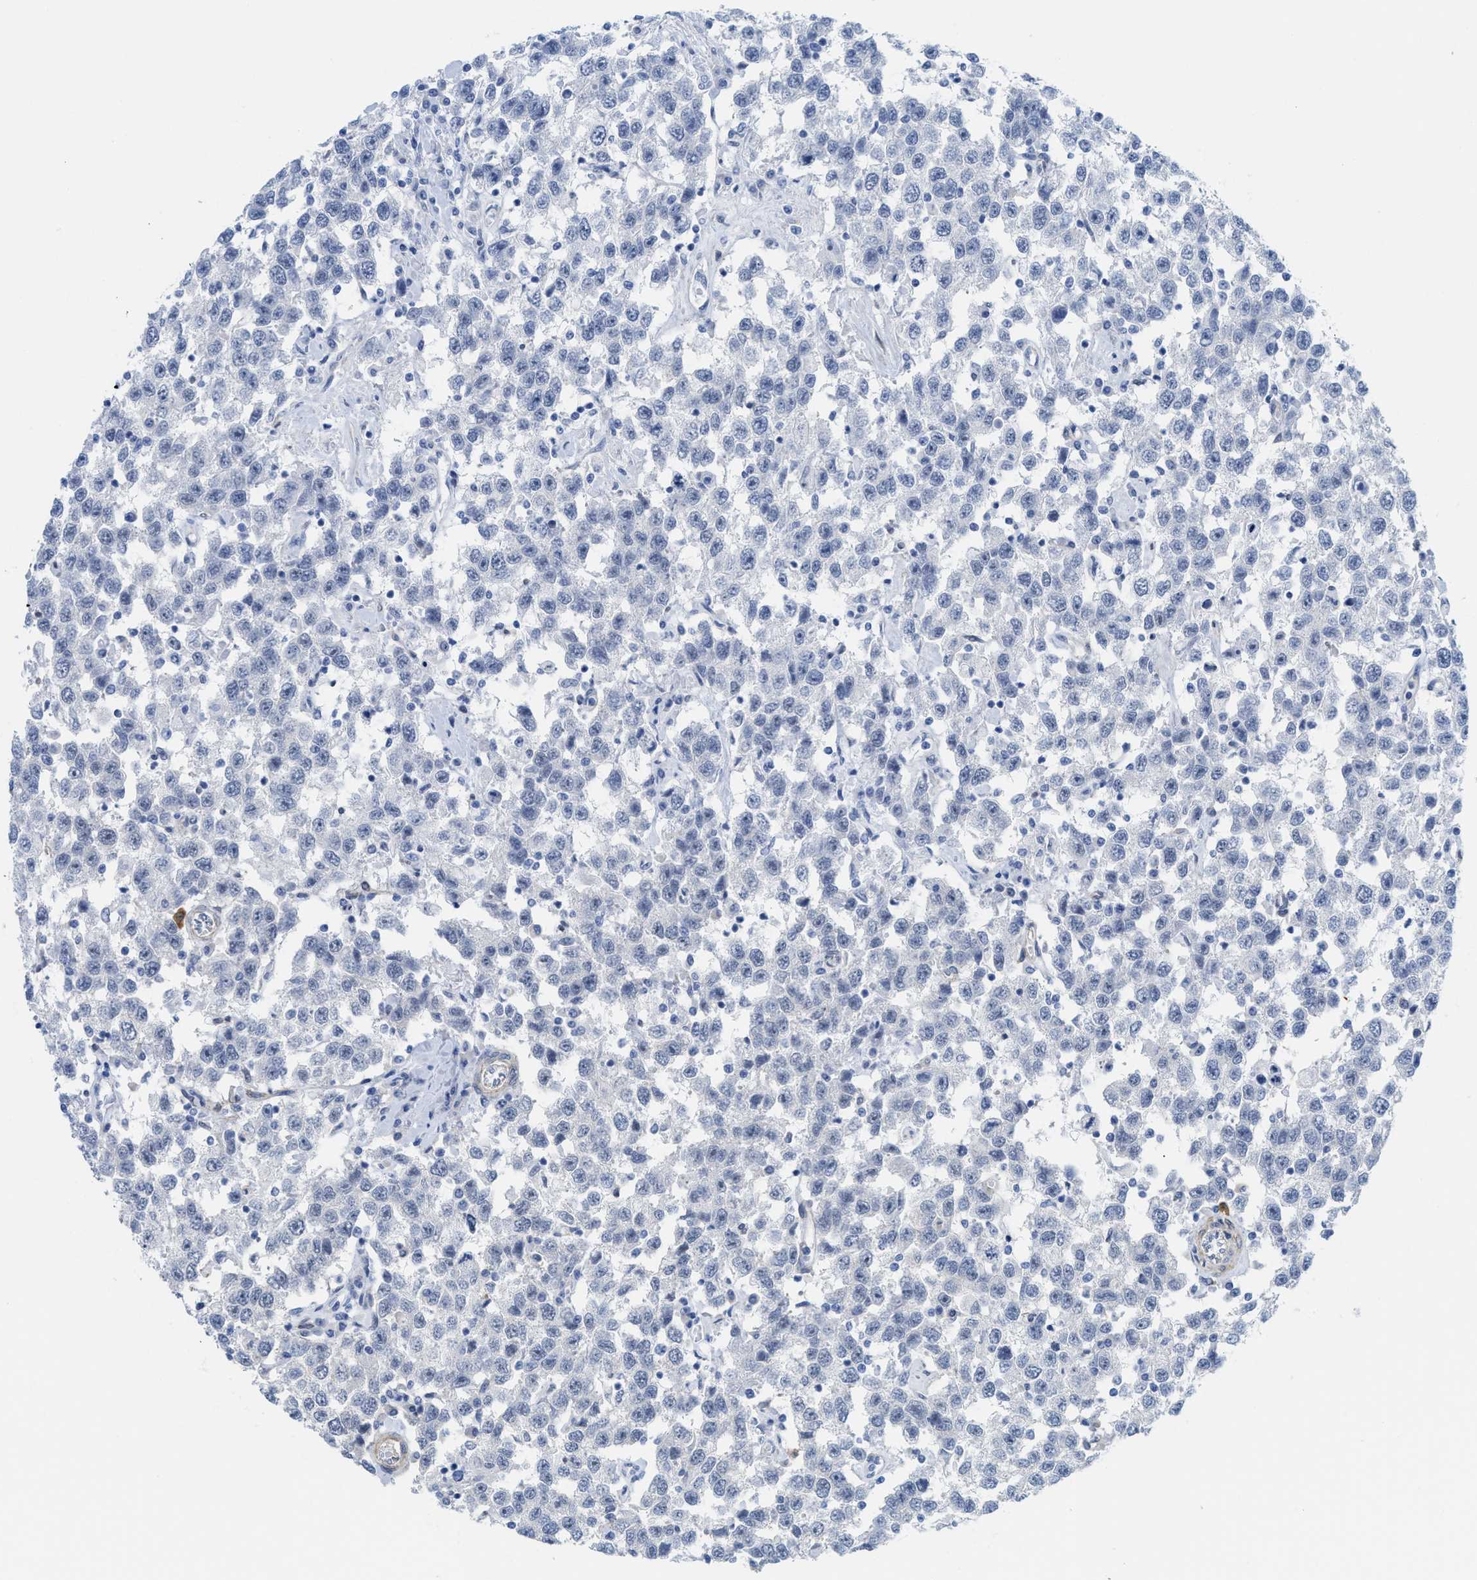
{"staining": {"intensity": "negative", "quantity": "none", "location": "none"}, "tissue": "testis cancer", "cell_type": "Tumor cells", "image_type": "cancer", "snomed": [{"axis": "morphology", "description": "Seminoma, NOS"}, {"axis": "topography", "description": "Testis"}], "caption": "High magnification brightfield microscopy of seminoma (testis) stained with DAB (3,3'-diaminobenzidine) (brown) and counterstained with hematoxylin (blue): tumor cells show no significant positivity.", "gene": "TUB", "patient": {"sex": "male", "age": 41}}